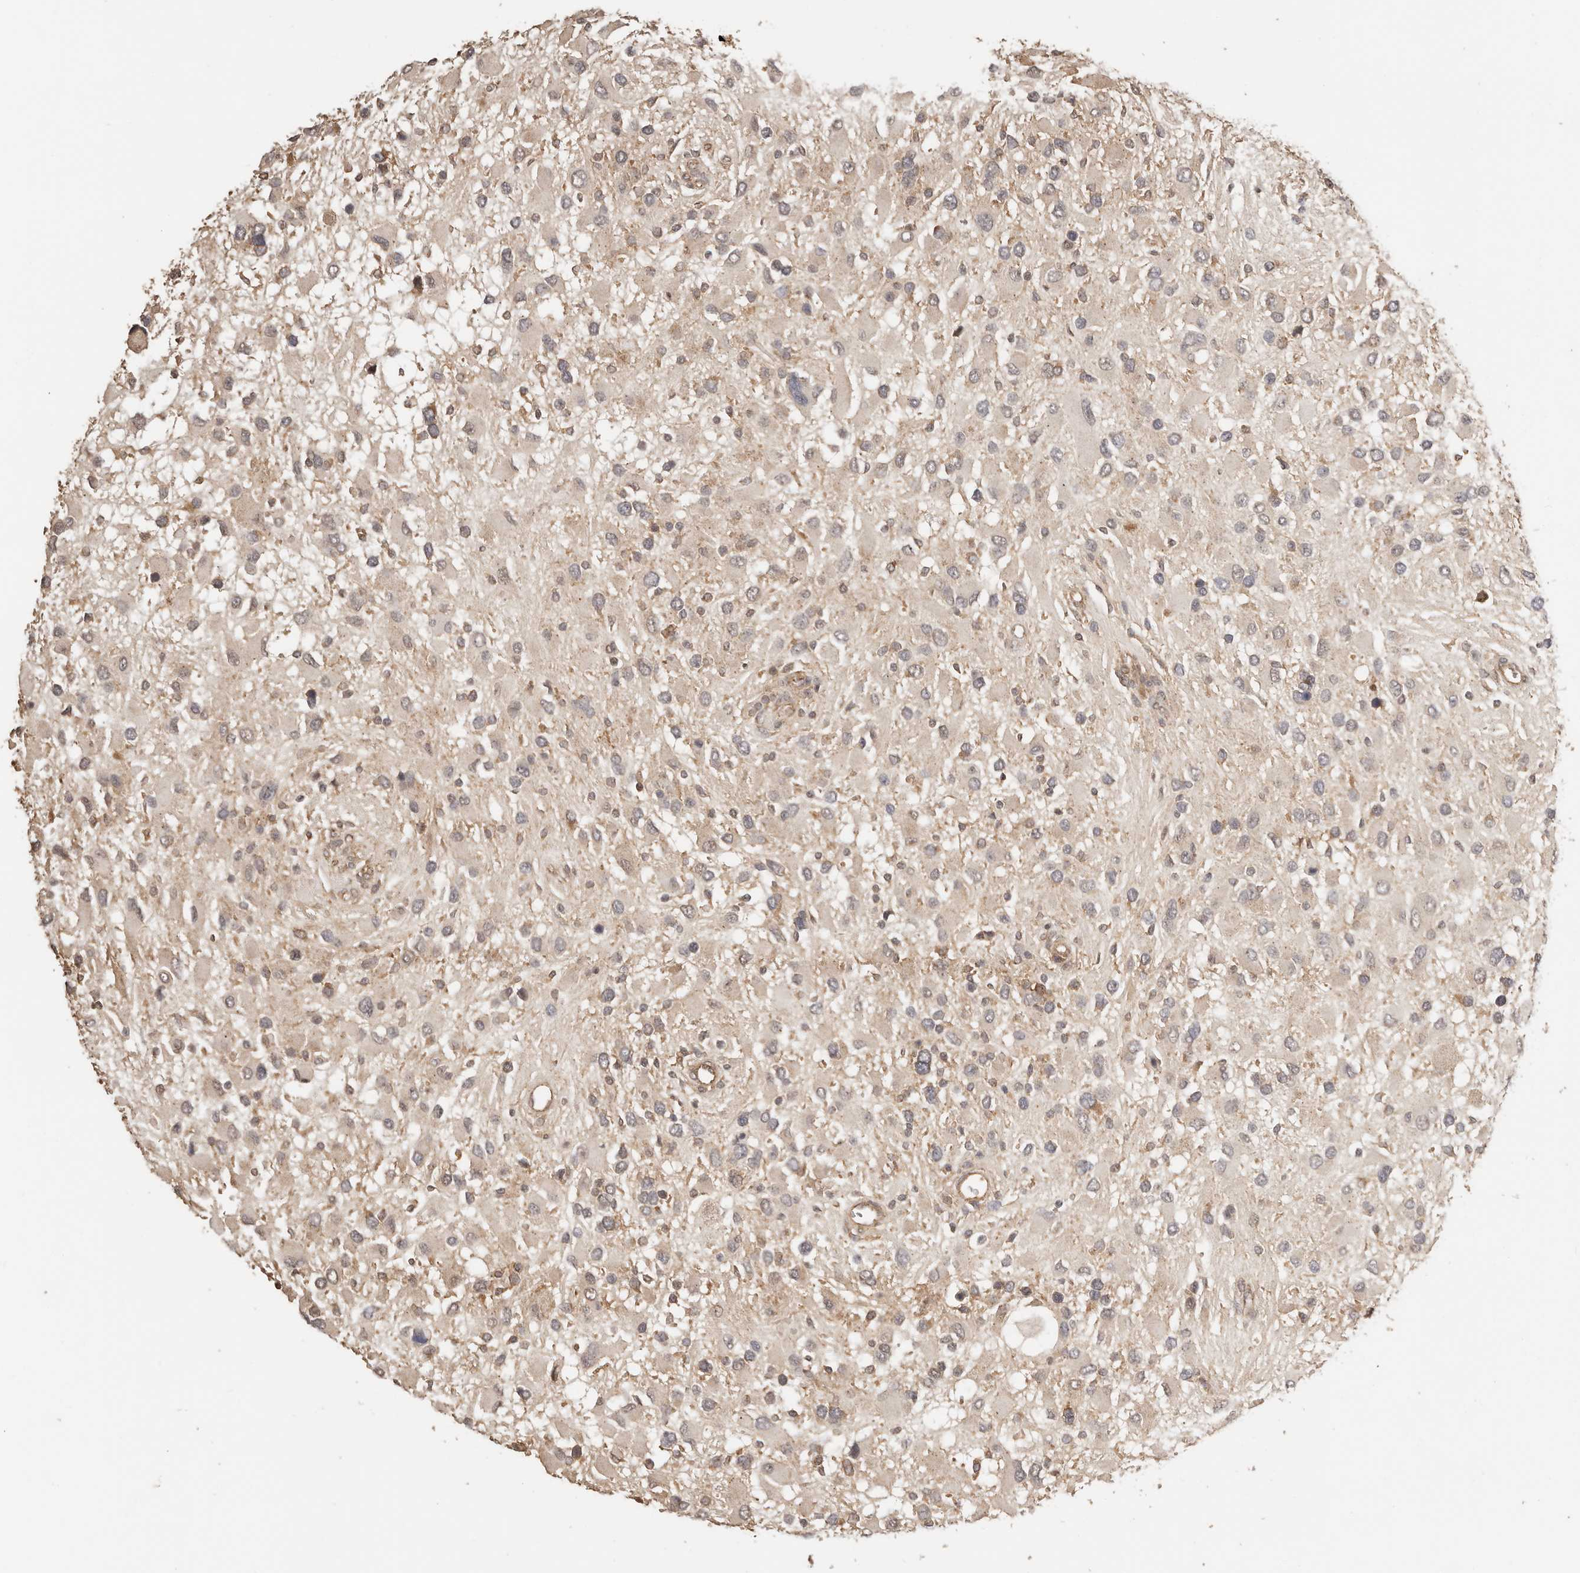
{"staining": {"intensity": "negative", "quantity": "none", "location": "none"}, "tissue": "glioma", "cell_type": "Tumor cells", "image_type": "cancer", "snomed": [{"axis": "morphology", "description": "Glioma, malignant, High grade"}, {"axis": "topography", "description": "Brain"}], "caption": "DAB immunohistochemical staining of human glioma displays no significant positivity in tumor cells. (Stains: DAB (3,3'-diaminobenzidine) immunohistochemistry with hematoxylin counter stain, Microscopy: brightfield microscopy at high magnification).", "gene": "AFDN", "patient": {"sex": "male", "age": 53}}